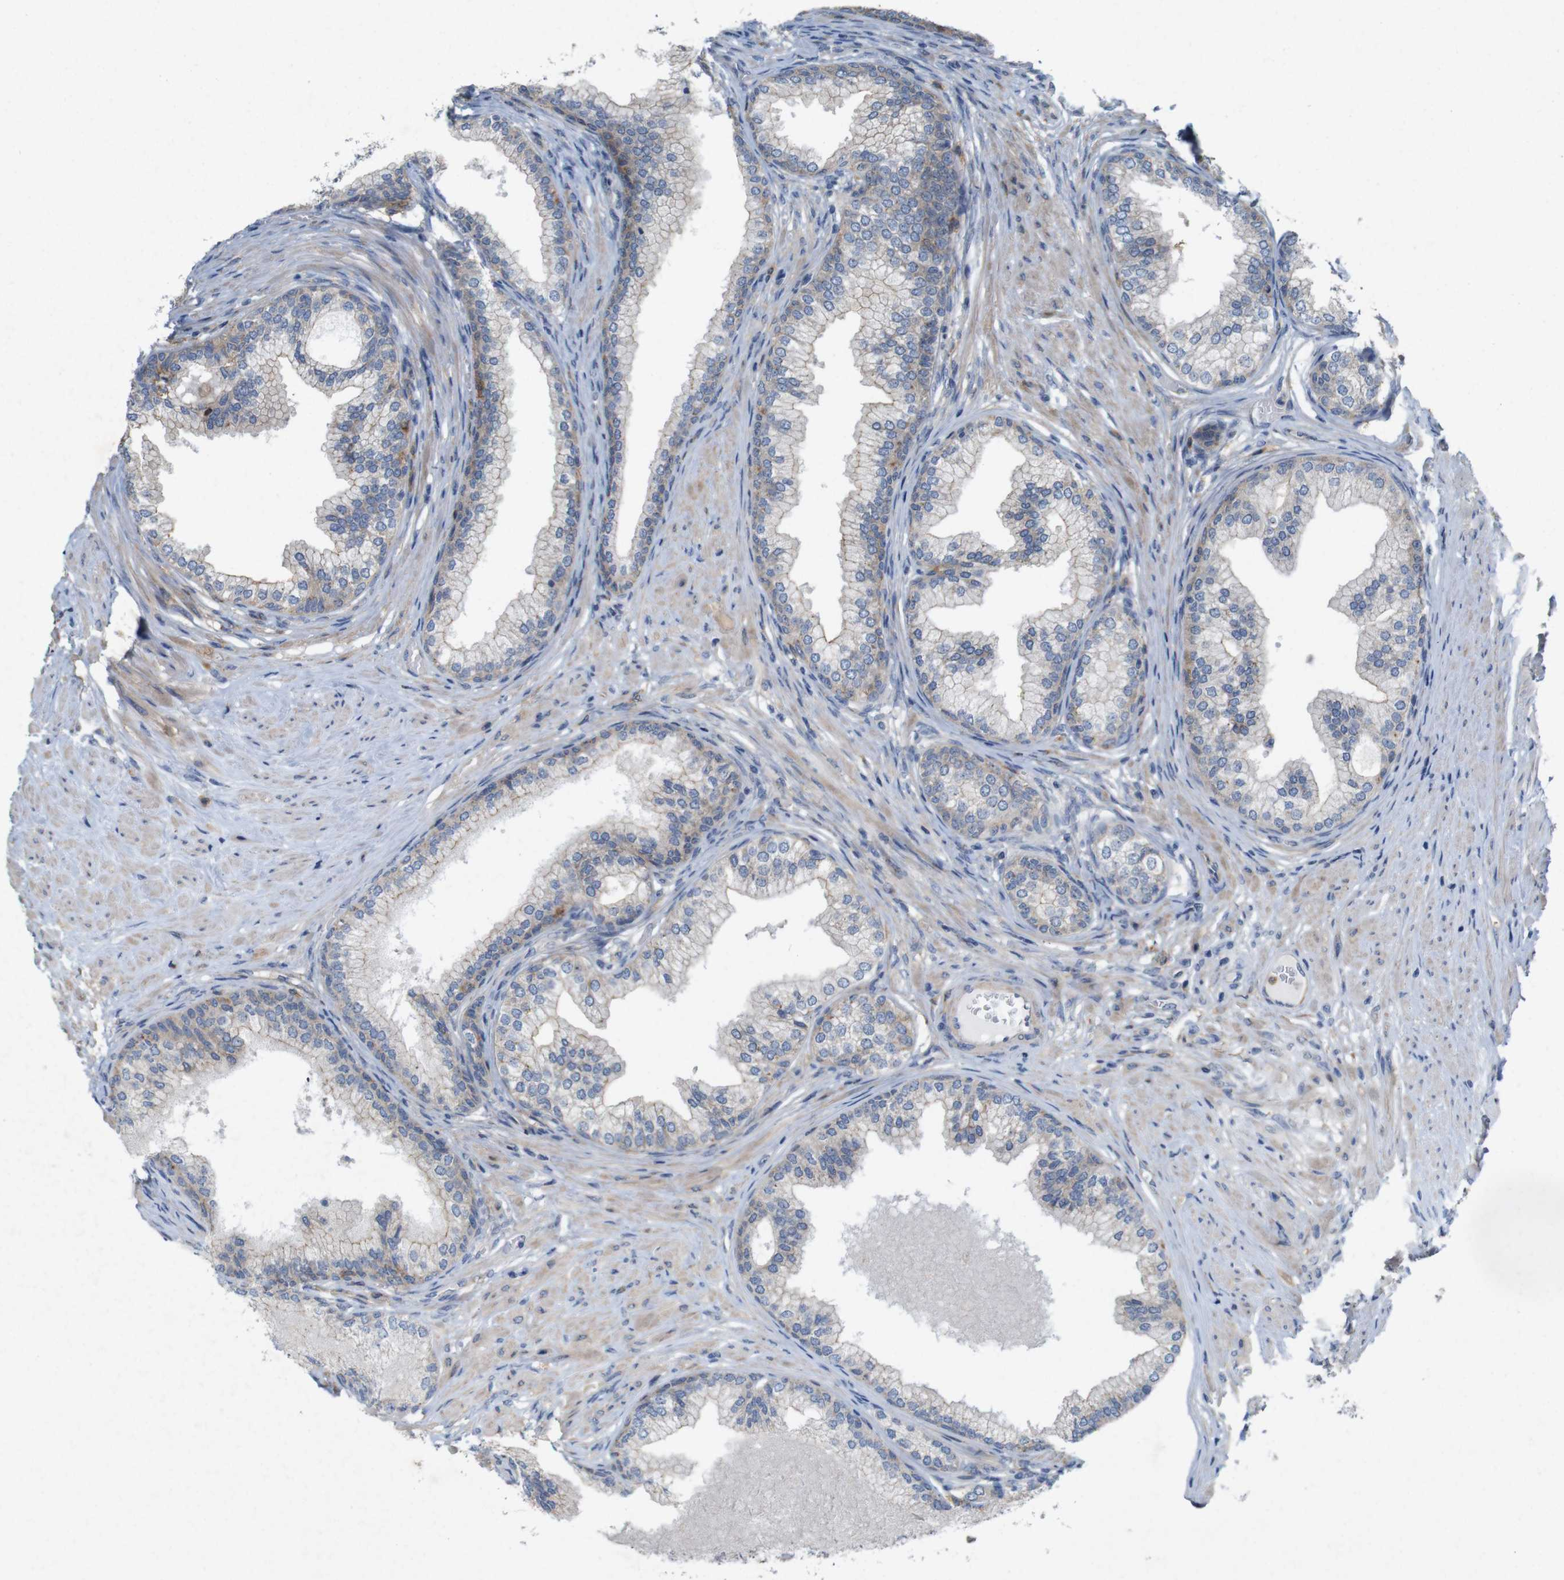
{"staining": {"intensity": "weak", "quantity": "<25%", "location": "cytoplasmic/membranous"}, "tissue": "prostate", "cell_type": "Glandular cells", "image_type": "normal", "snomed": [{"axis": "morphology", "description": "Normal tissue, NOS"}, {"axis": "morphology", "description": "Urothelial carcinoma, Low grade"}, {"axis": "topography", "description": "Urinary bladder"}, {"axis": "topography", "description": "Prostate"}], "caption": "DAB (3,3'-diaminobenzidine) immunohistochemical staining of benign human prostate exhibits no significant staining in glandular cells.", "gene": "SIGLEC8", "patient": {"sex": "male", "age": 60}}